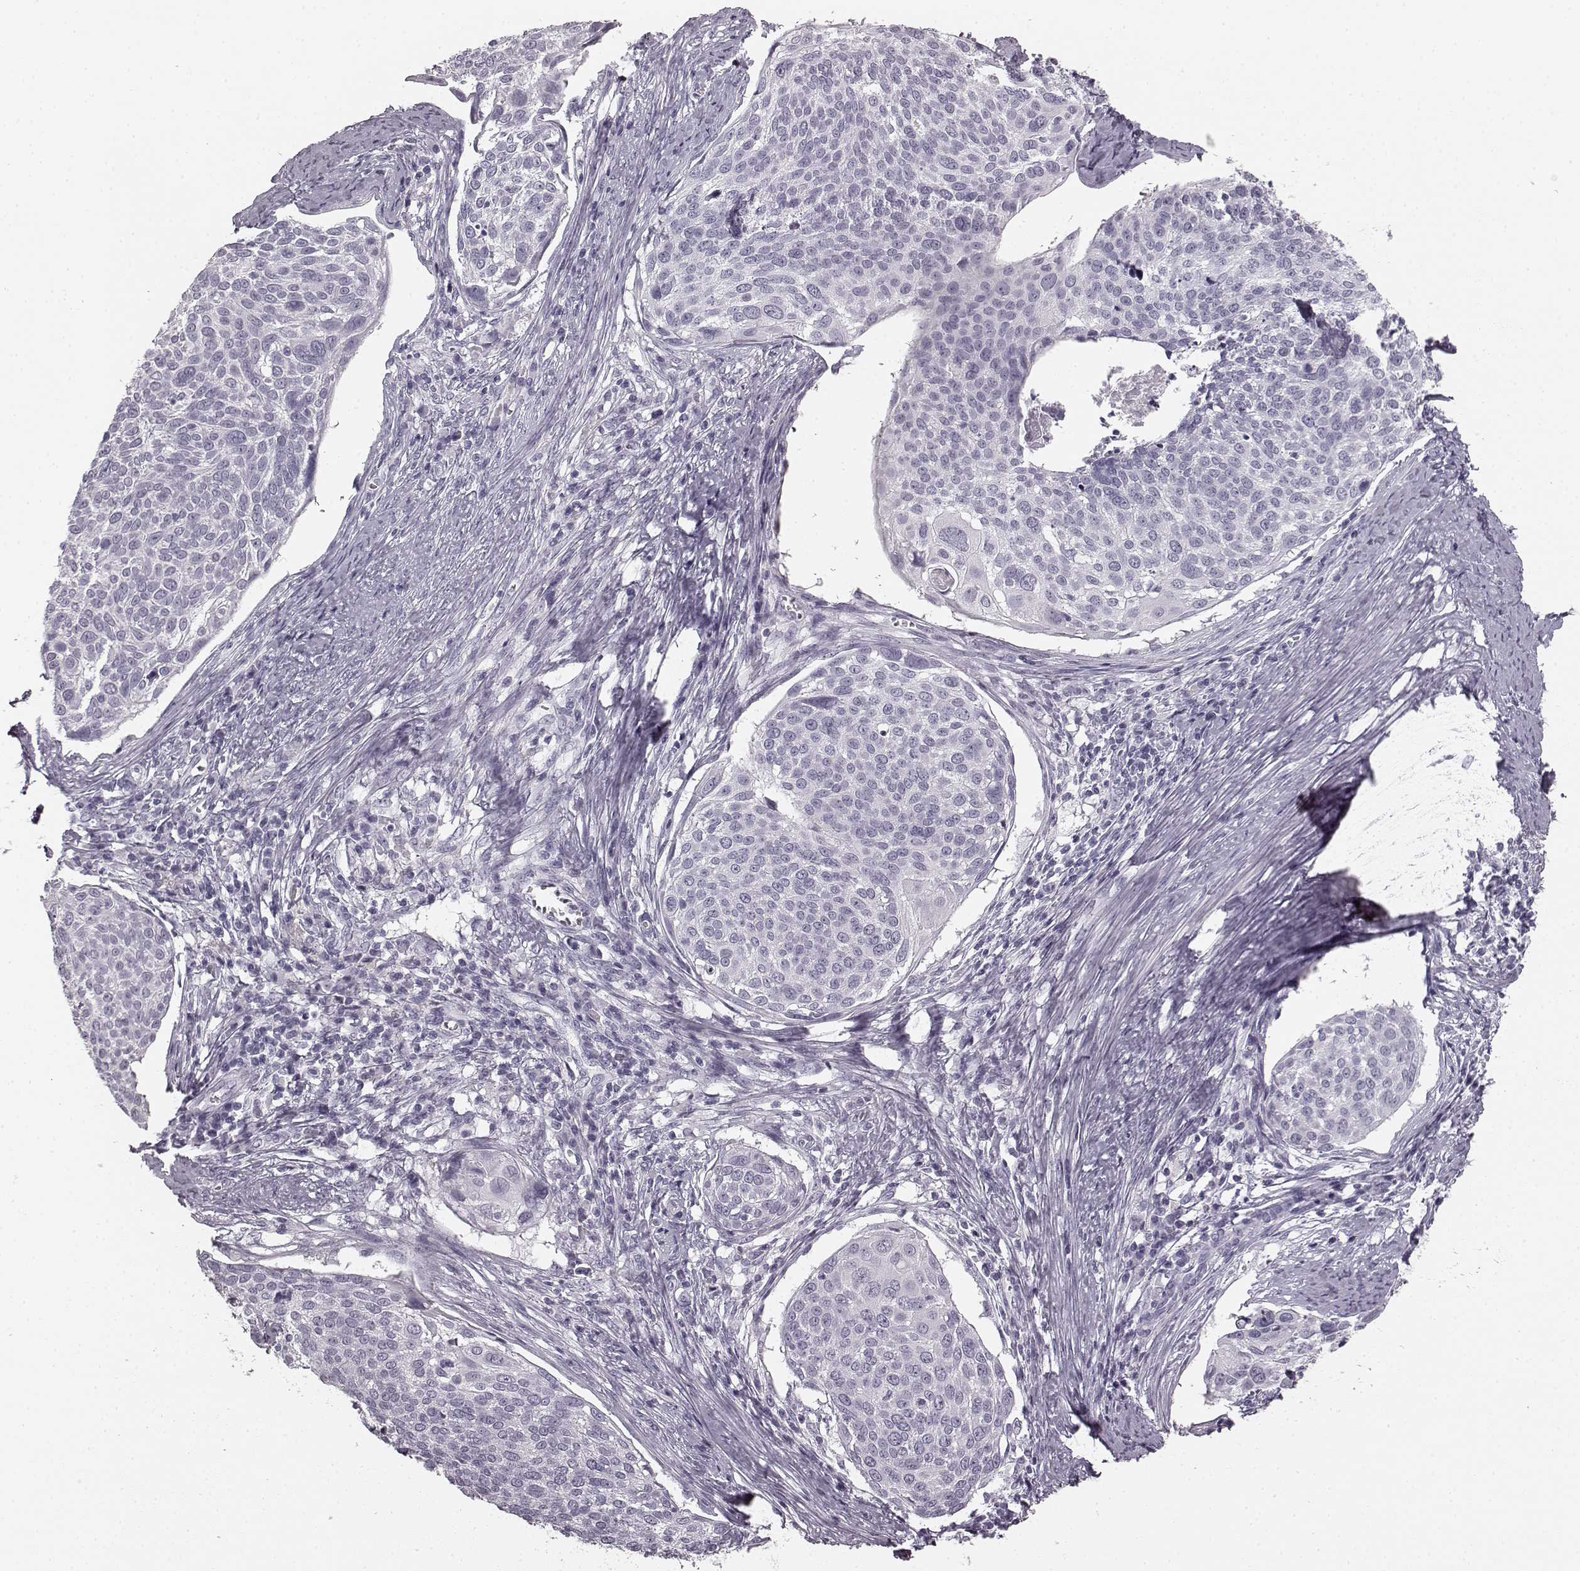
{"staining": {"intensity": "negative", "quantity": "none", "location": "none"}, "tissue": "cervical cancer", "cell_type": "Tumor cells", "image_type": "cancer", "snomed": [{"axis": "morphology", "description": "Squamous cell carcinoma, NOS"}, {"axis": "topography", "description": "Cervix"}], "caption": "High magnification brightfield microscopy of squamous cell carcinoma (cervical) stained with DAB (brown) and counterstained with hematoxylin (blue): tumor cells show no significant staining.", "gene": "TMPRSS15", "patient": {"sex": "female", "age": 39}}